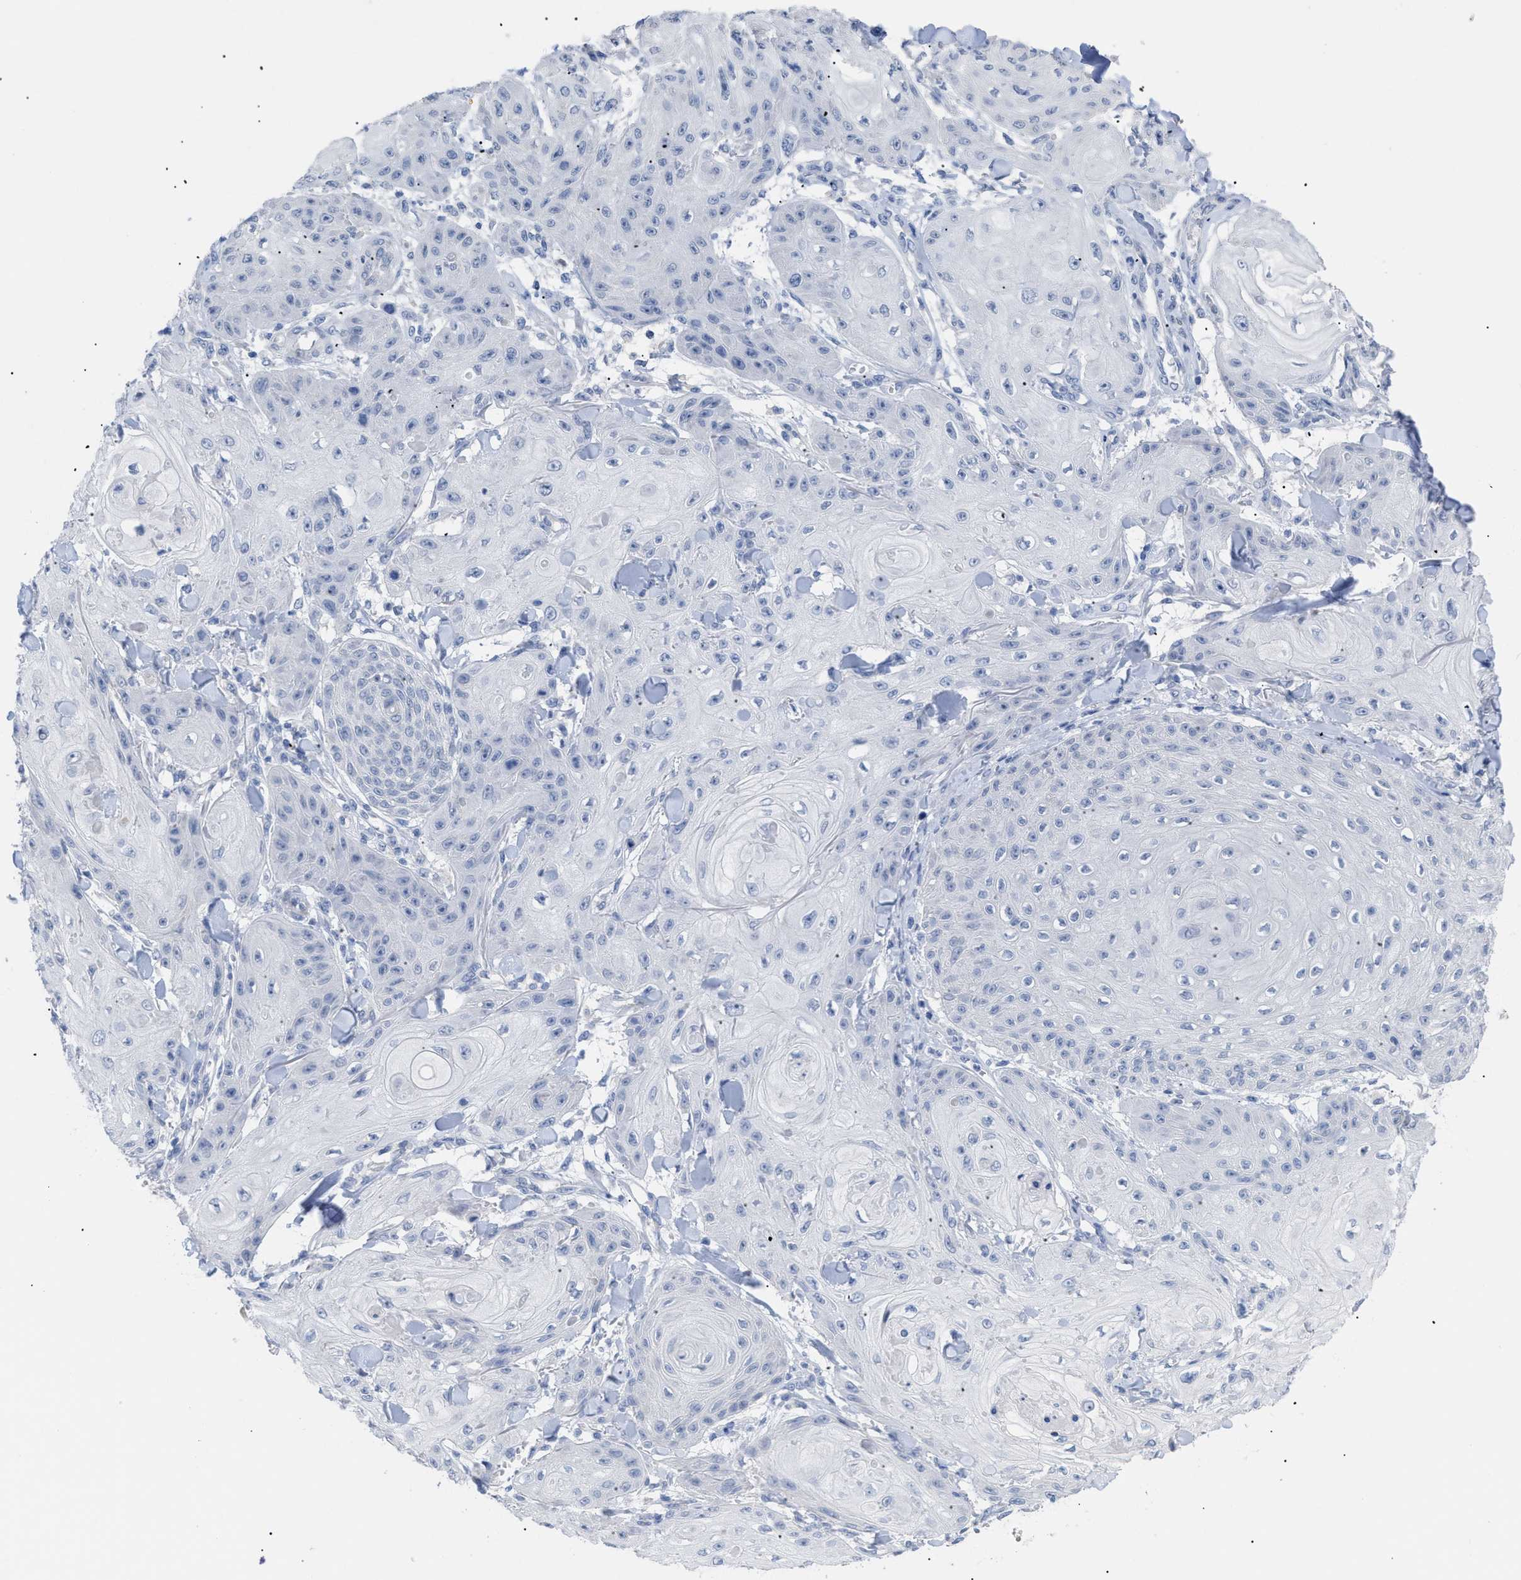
{"staining": {"intensity": "negative", "quantity": "none", "location": "none"}, "tissue": "skin cancer", "cell_type": "Tumor cells", "image_type": "cancer", "snomed": [{"axis": "morphology", "description": "Squamous cell carcinoma, NOS"}, {"axis": "topography", "description": "Skin"}], "caption": "High power microscopy histopathology image of an IHC micrograph of skin cancer, revealing no significant staining in tumor cells. Nuclei are stained in blue.", "gene": "CAV3", "patient": {"sex": "male", "age": 74}}